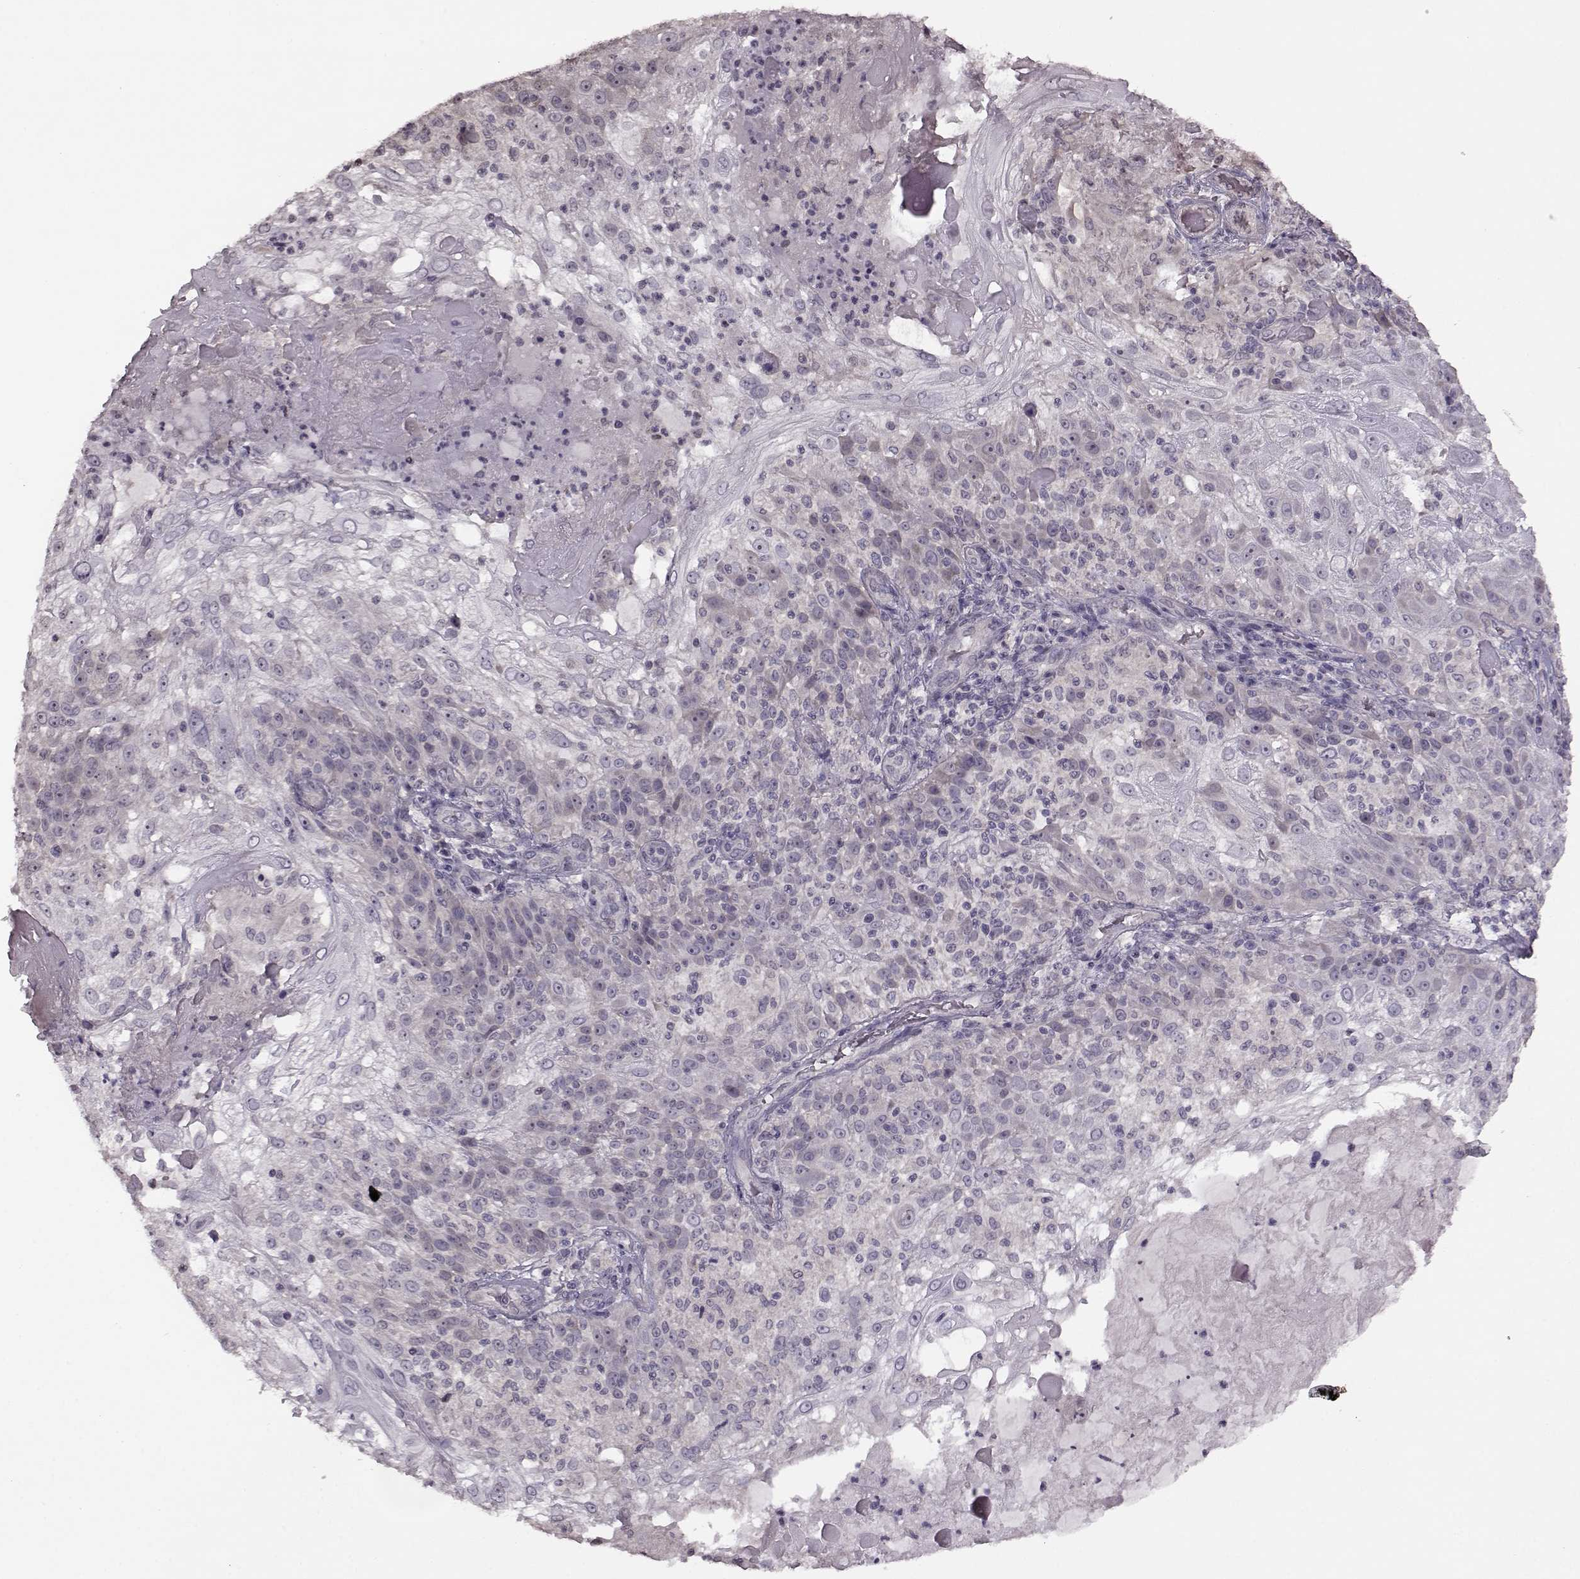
{"staining": {"intensity": "negative", "quantity": "none", "location": "none"}, "tissue": "skin cancer", "cell_type": "Tumor cells", "image_type": "cancer", "snomed": [{"axis": "morphology", "description": "Normal tissue, NOS"}, {"axis": "morphology", "description": "Squamous cell carcinoma, NOS"}, {"axis": "topography", "description": "Skin"}], "caption": "The image shows no significant positivity in tumor cells of skin cancer (squamous cell carcinoma).", "gene": "FSHB", "patient": {"sex": "female", "age": 83}}